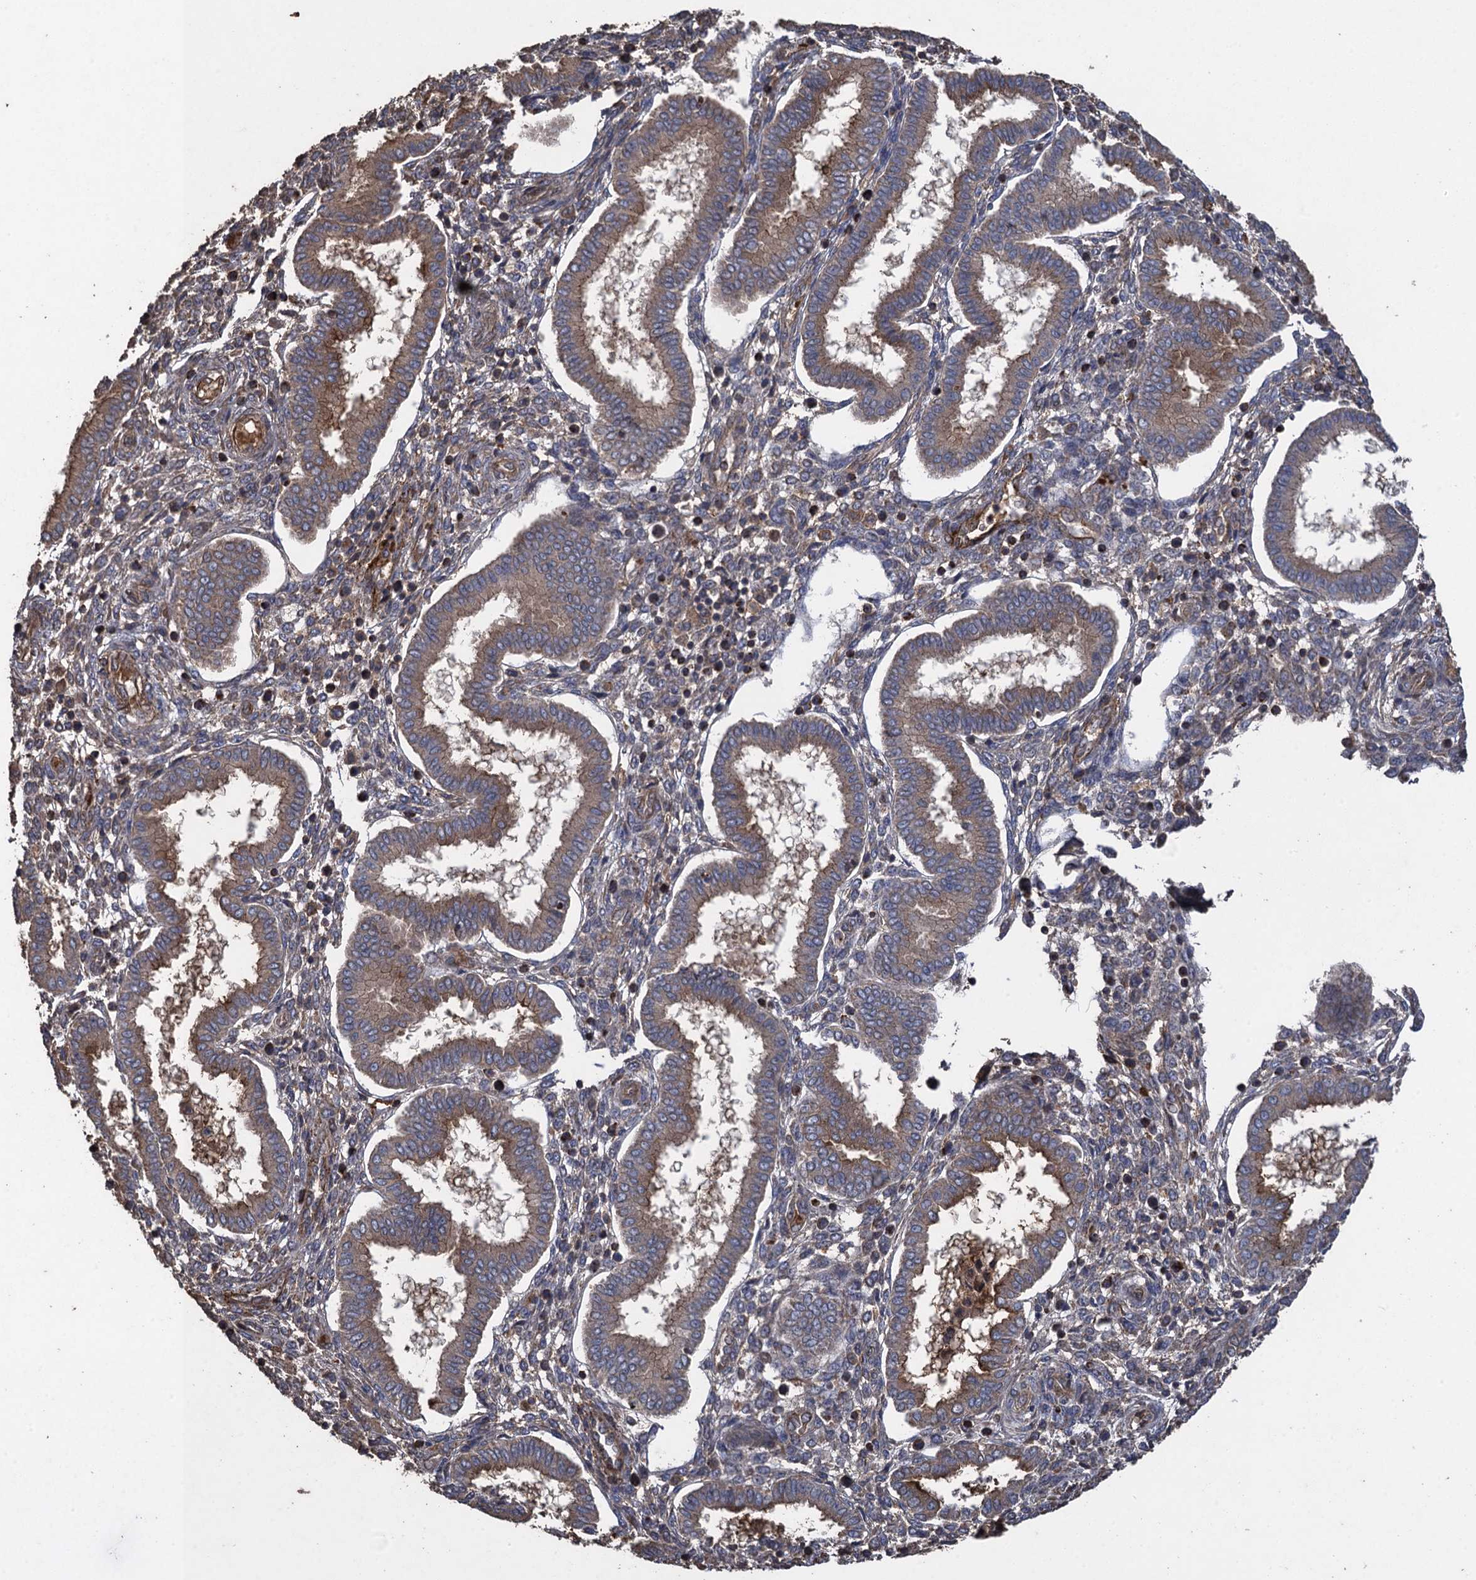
{"staining": {"intensity": "moderate", "quantity": "25%-75%", "location": "cytoplasmic/membranous"}, "tissue": "endometrium", "cell_type": "Cells in endometrial stroma", "image_type": "normal", "snomed": [{"axis": "morphology", "description": "Normal tissue, NOS"}, {"axis": "topography", "description": "Endometrium"}], "caption": "Immunohistochemical staining of benign endometrium demonstrates 25%-75% levels of moderate cytoplasmic/membranous protein expression in about 25%-75% of cells in endometrial stroma. (Brightfield microscopy of DAB IHC at high magnification).", "gene": "TXNDC11", "patient": {"sex": "female", "age": 24}}